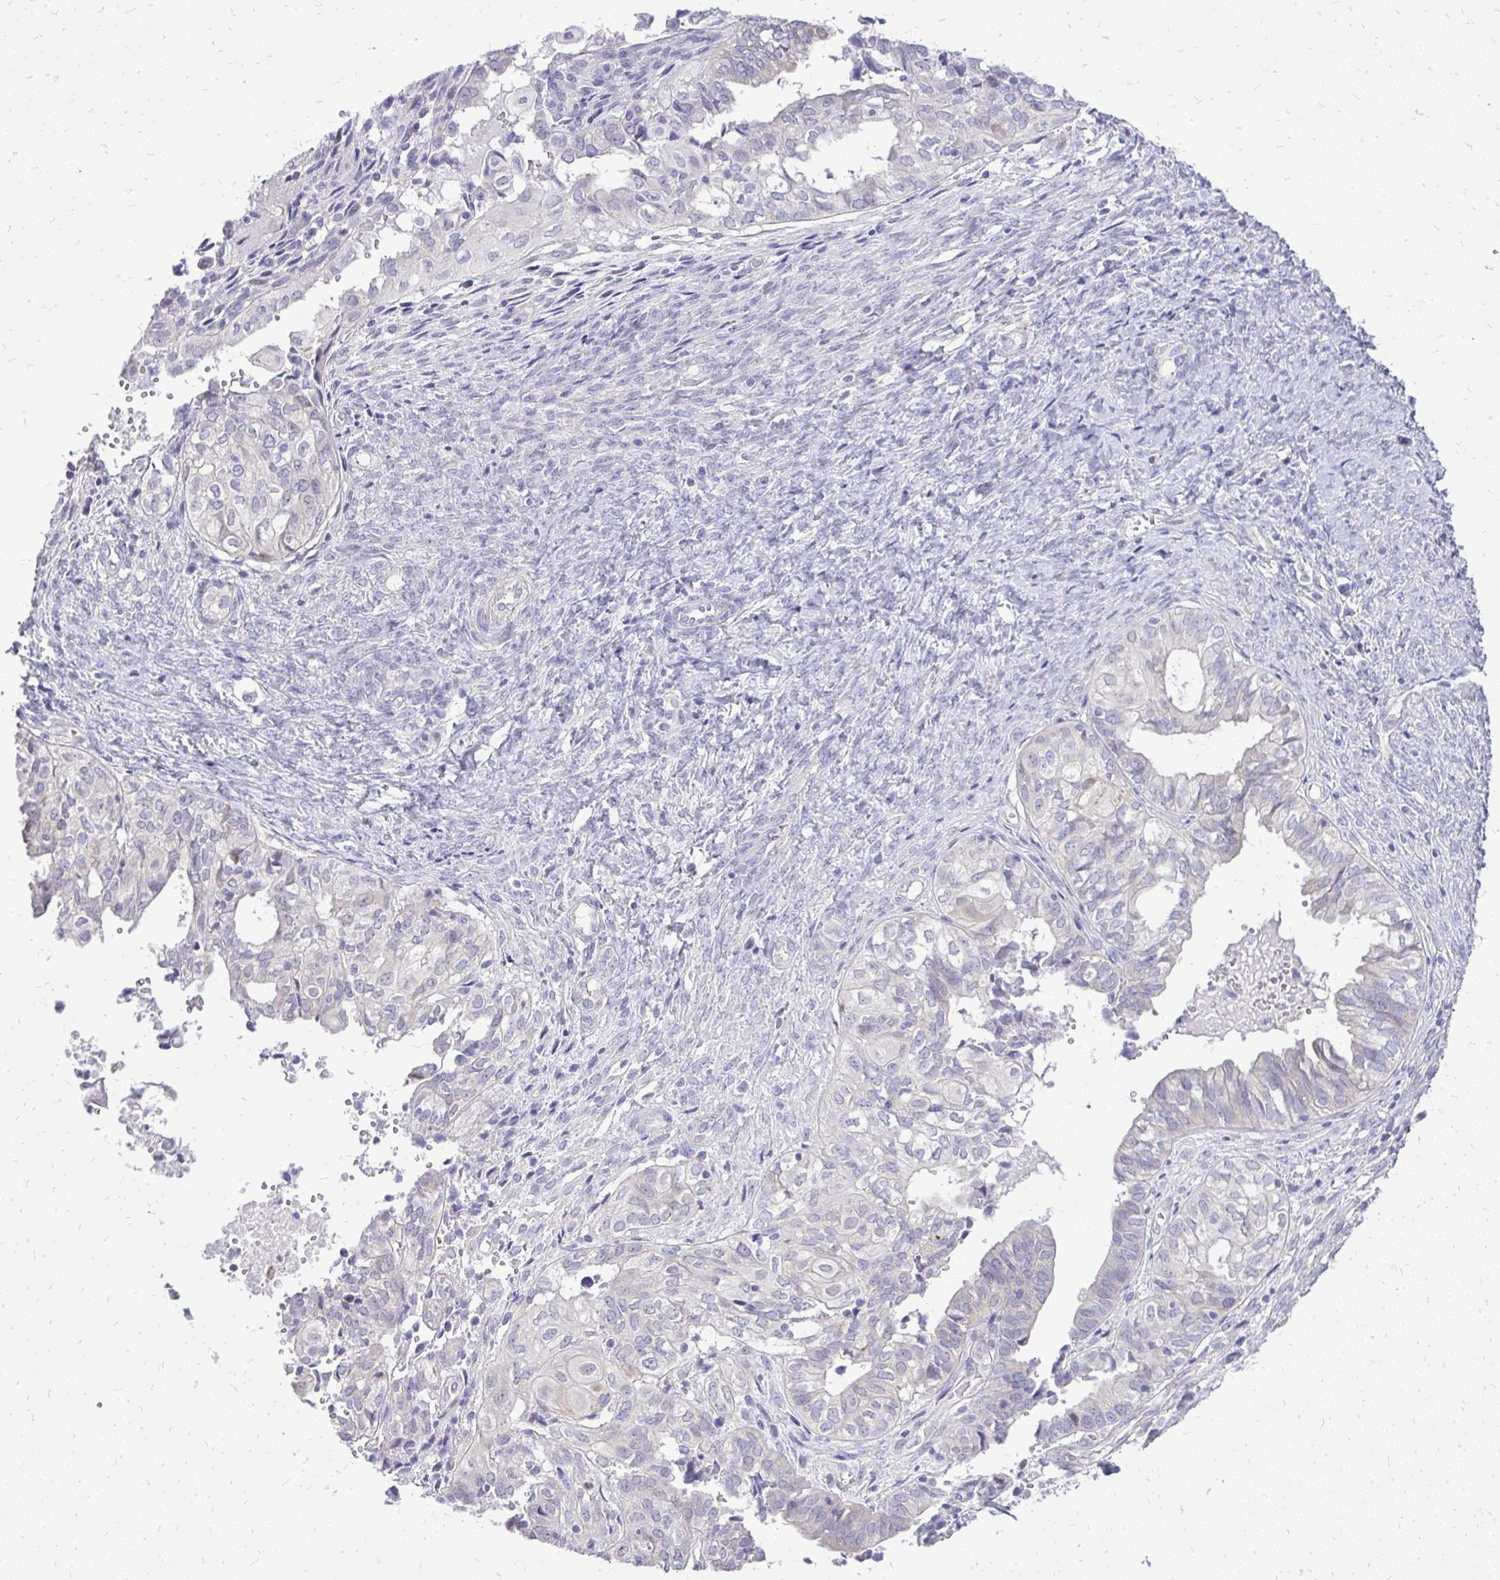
{"staining": {"intensity": "negative", "quantity": "none", "location": "none"}, "tissue": "ovarian cancer", "cell_type": "Tumor cells", "image_type": "cancer", "snomed": [{"axis": "morphology", "description": "Carcinoma, endometroid"}, {"axis": "topography", "description": "Ovary"}], "caption": "An image of human ovarian endometroid carcinoma is negative for staining in tumor cells.", "gene": "OR8D1", "patient": {"sex": "female", "age": 64}}